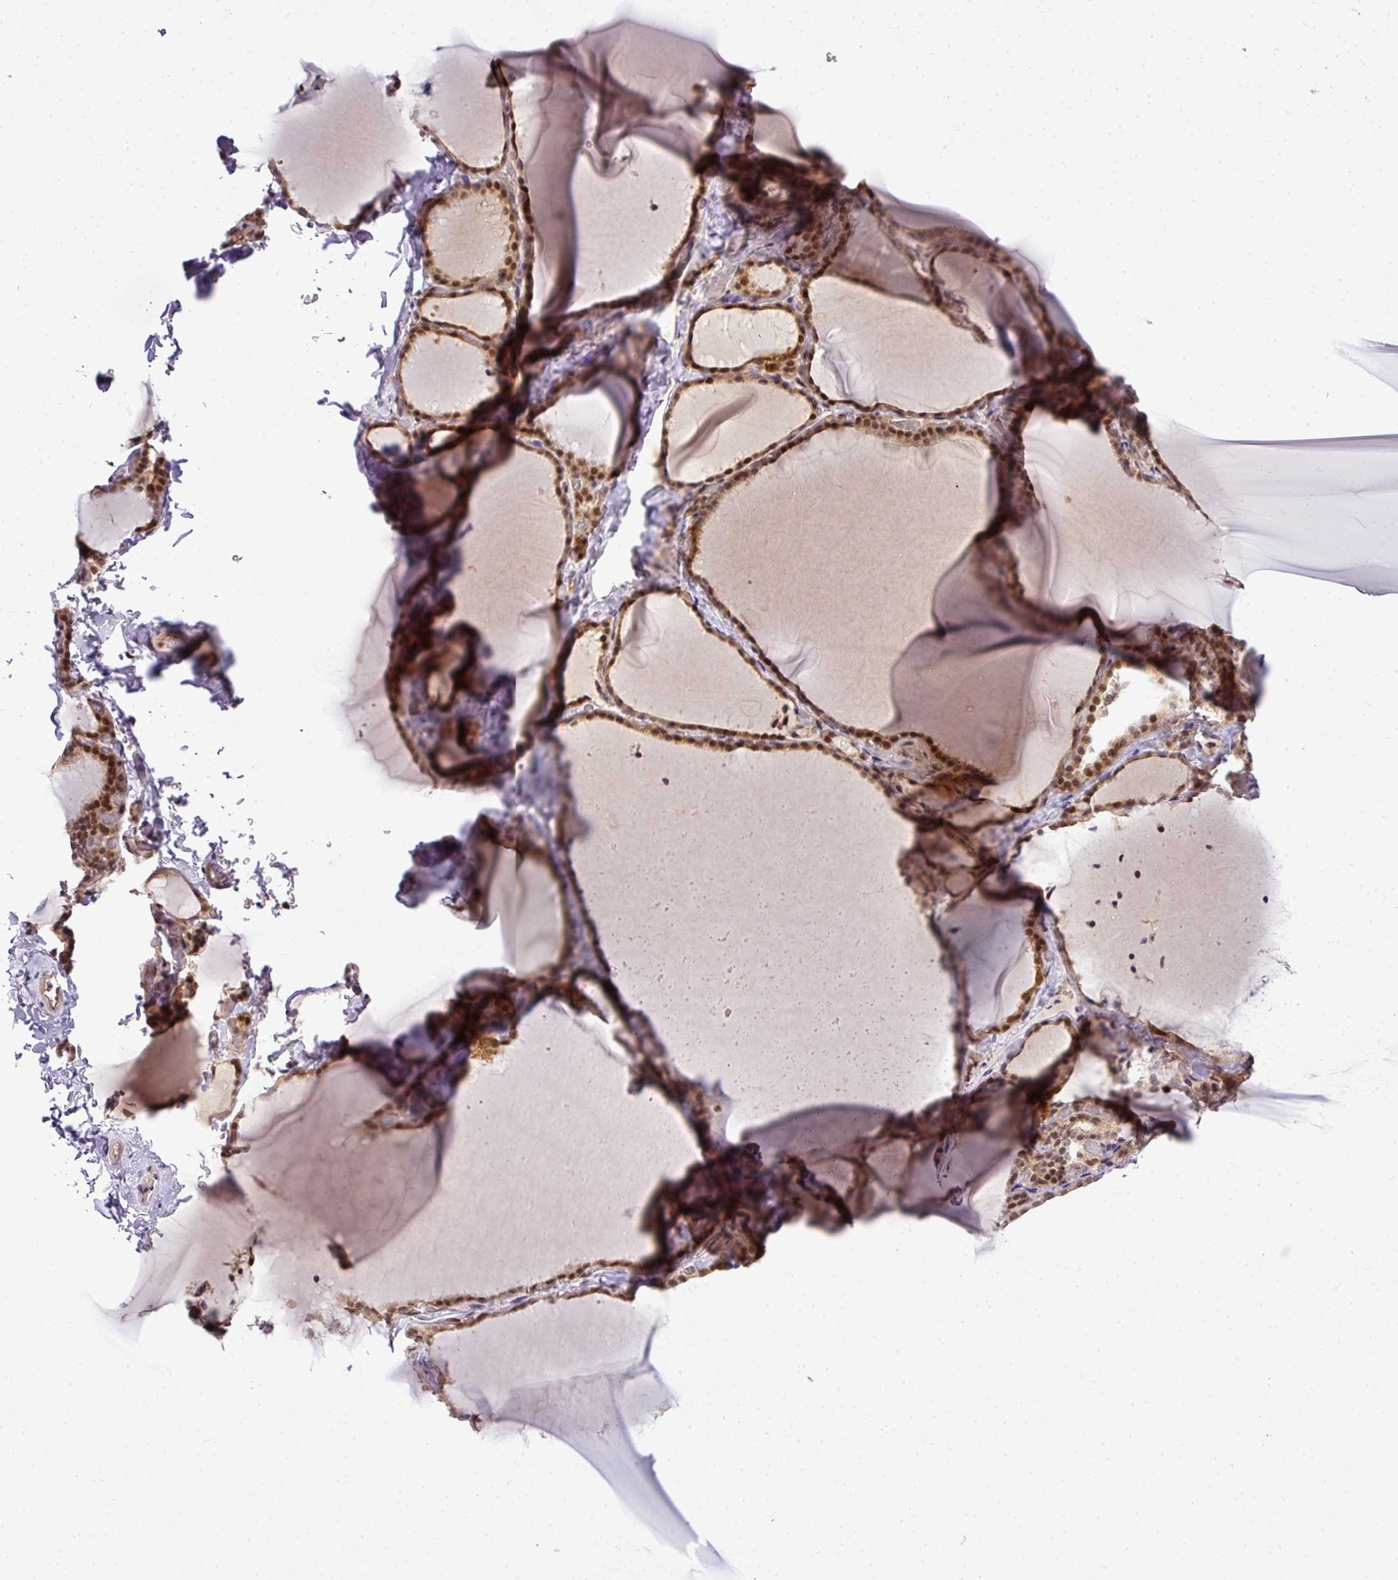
{"staining": {"intensity": "moderate", "quantity": ">75%", "location": "cytoplasmic/membranous,nuclear"}, "tissue": "thyroid gland", "cell_type": "Glandular cells", "image_type": "normal", "snomed": [{"axis": "morphology", "description": "Normal tissue, NOS"}, {"axis": "topography", "description": "Thyroid gland"}], "caption": "This histopathology image demonstrates unremarkable thyroid gland stained with IHC to label a protein in brown. The cytoplasmic/membranous,nuclear of glandular cells show moderate positivity for the protein. Nuclei are counter-stained blue.", "gene": "C1orf226", "patient": {"sex": "female", "age": 22}}